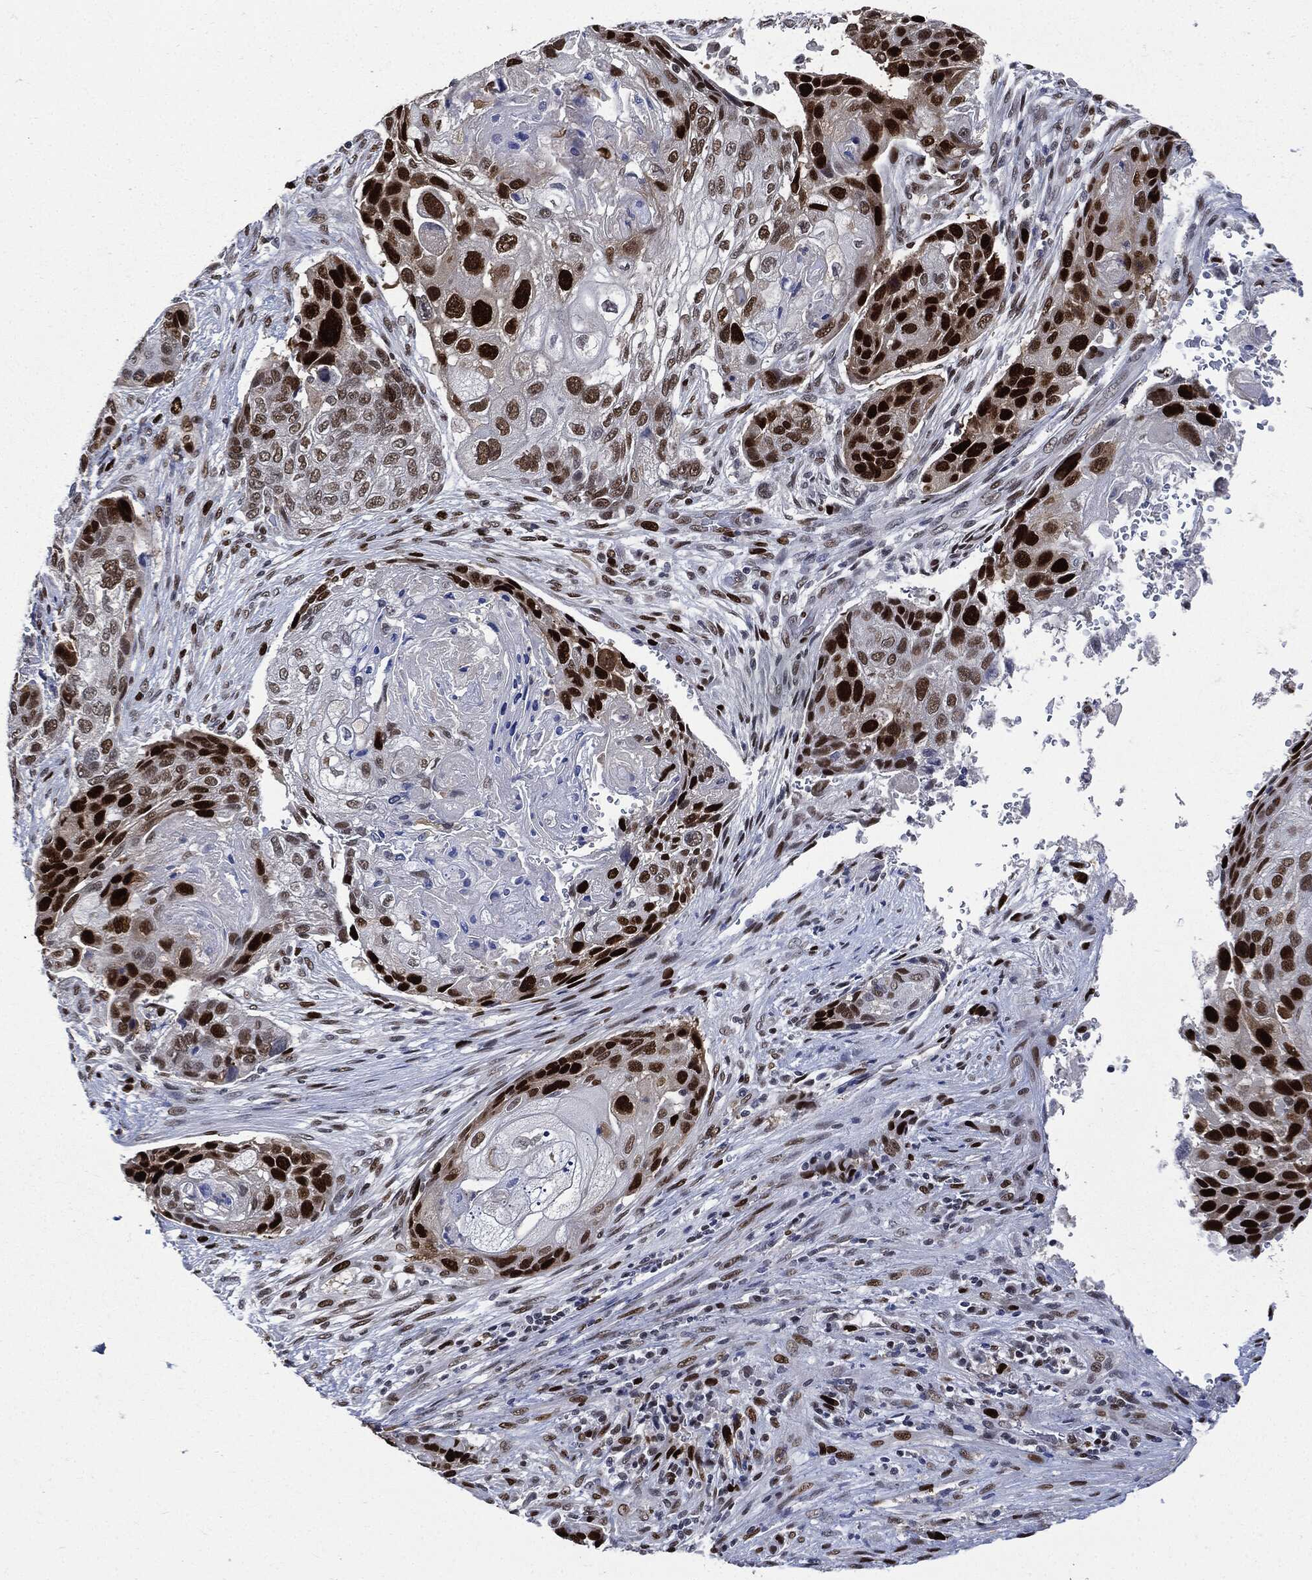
{"staining": {"intensity": "strong", "quantity": "25%-75%", "location": "nuclear"}, "tissue": "lung cancer", "cell_type": "Tumor cells", "image_type": "cancer", "snomed": [{"axis": "morphology", "description": "Normal tissue, NOS"}, {"axis": "morphology", "description": "Squamous cell carcinoma, NOS"}, {"axis": "topography", "description": "Bronchus"}, {"axis": "topography", "description": "Lung"}], "caption": "Protein staining of lung cancer (squamous cell carcinoma) tissue shows strong nuclear expression in about 25%-75% of tumor cells.", "gene": "PCNA", "patient": {"sex": "male", "age": 69}}